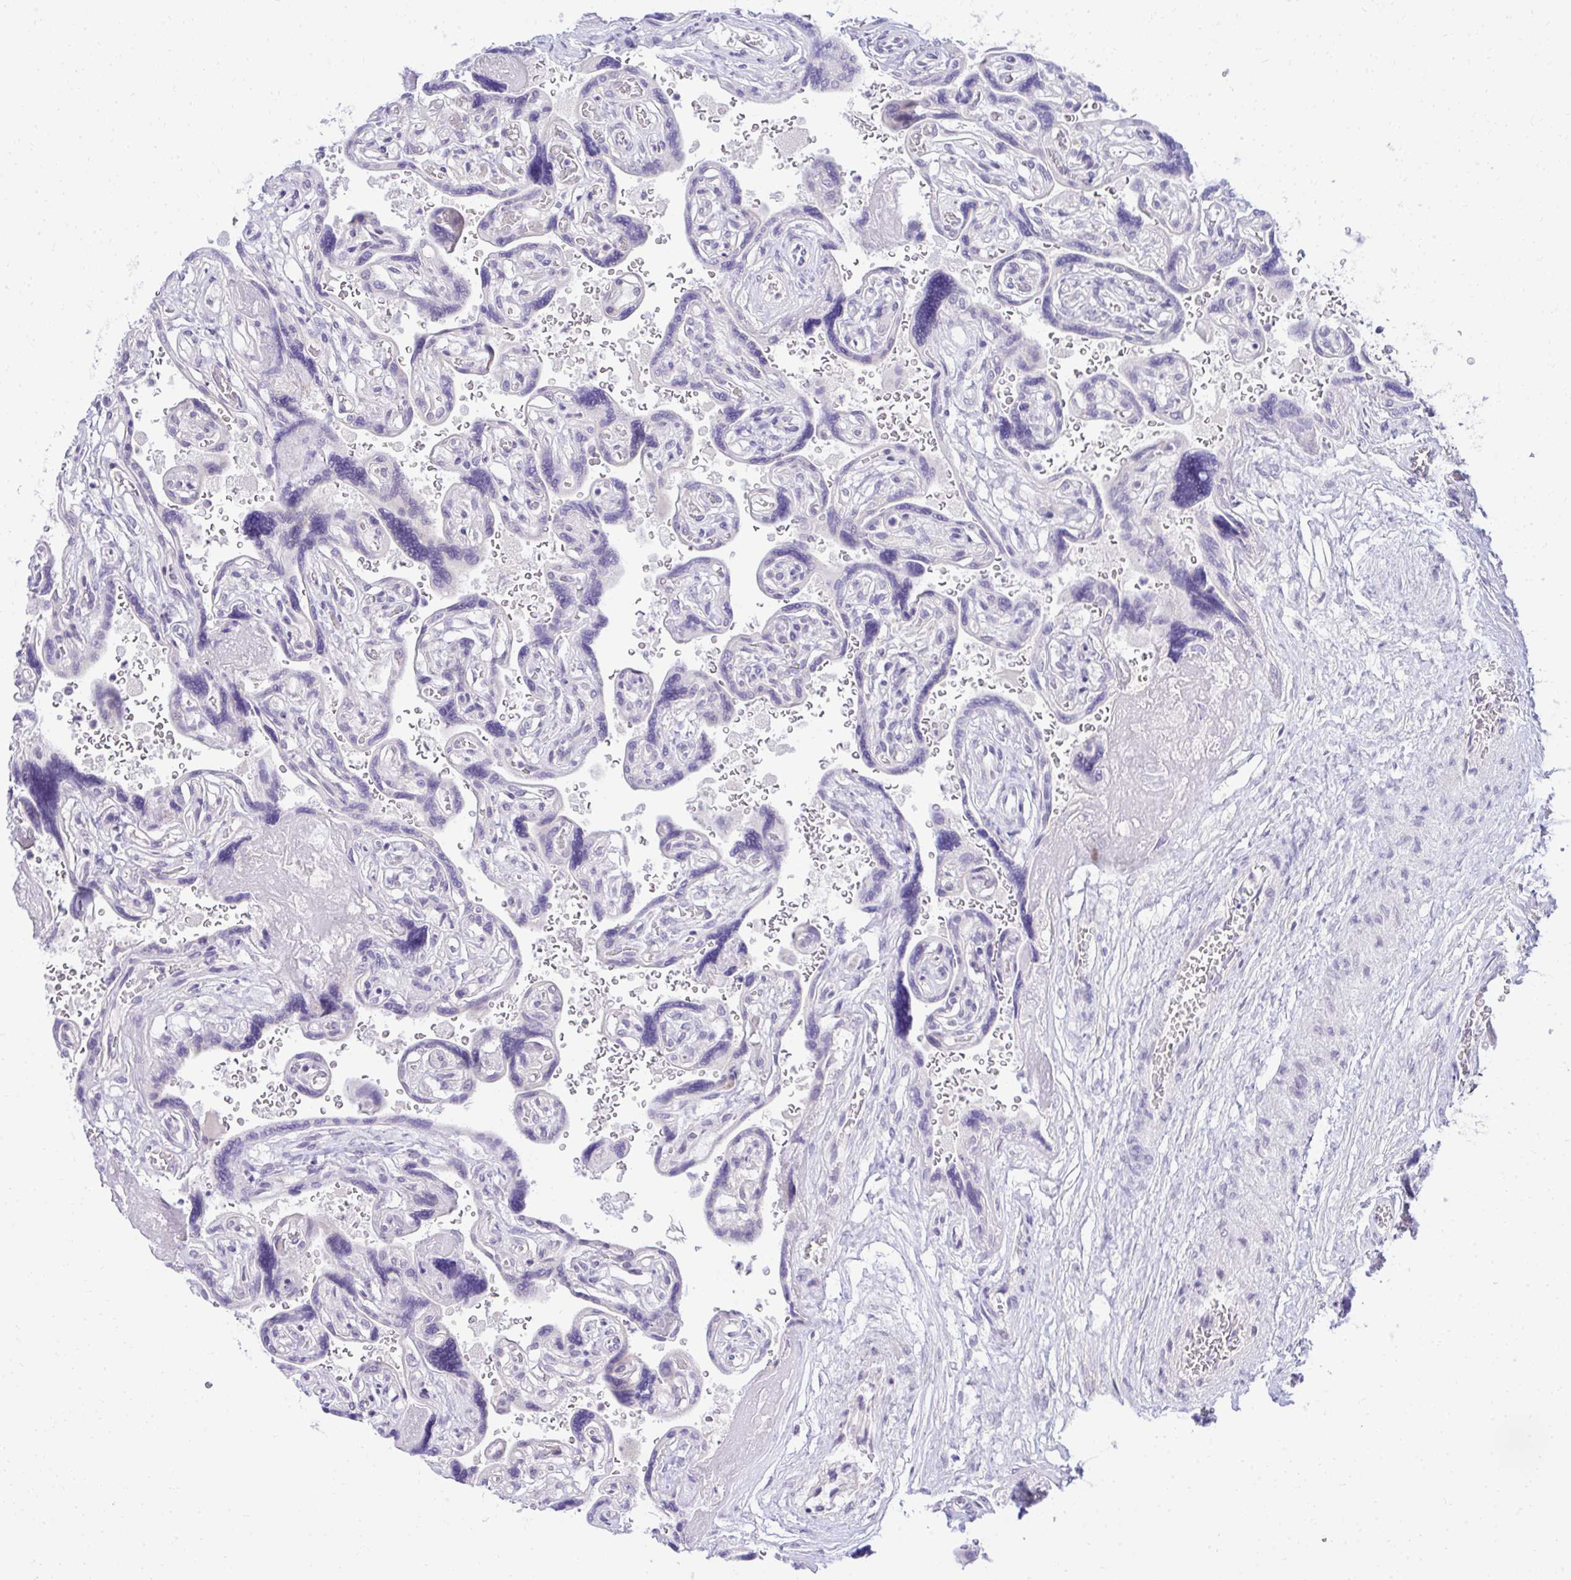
{"staining": {"intensity": "negative", "quantity": "none", "location": "none"}, "tissue": "placenta", "cell_type": "Decidual cells", "image_type": "normal", "snomed": [{"axis": "morphology", "description": "Normal tissue, NOS"}, {"axis": "topography", "description": "Placenta"}], "caption": "Micrograph shows no significant protein staining in decidual cells of benign placenta. (Brightfield microscopy of DAB IHC at high magnification).", "gene": "EID3", "patient": {"sex": "female", "age": 32}}